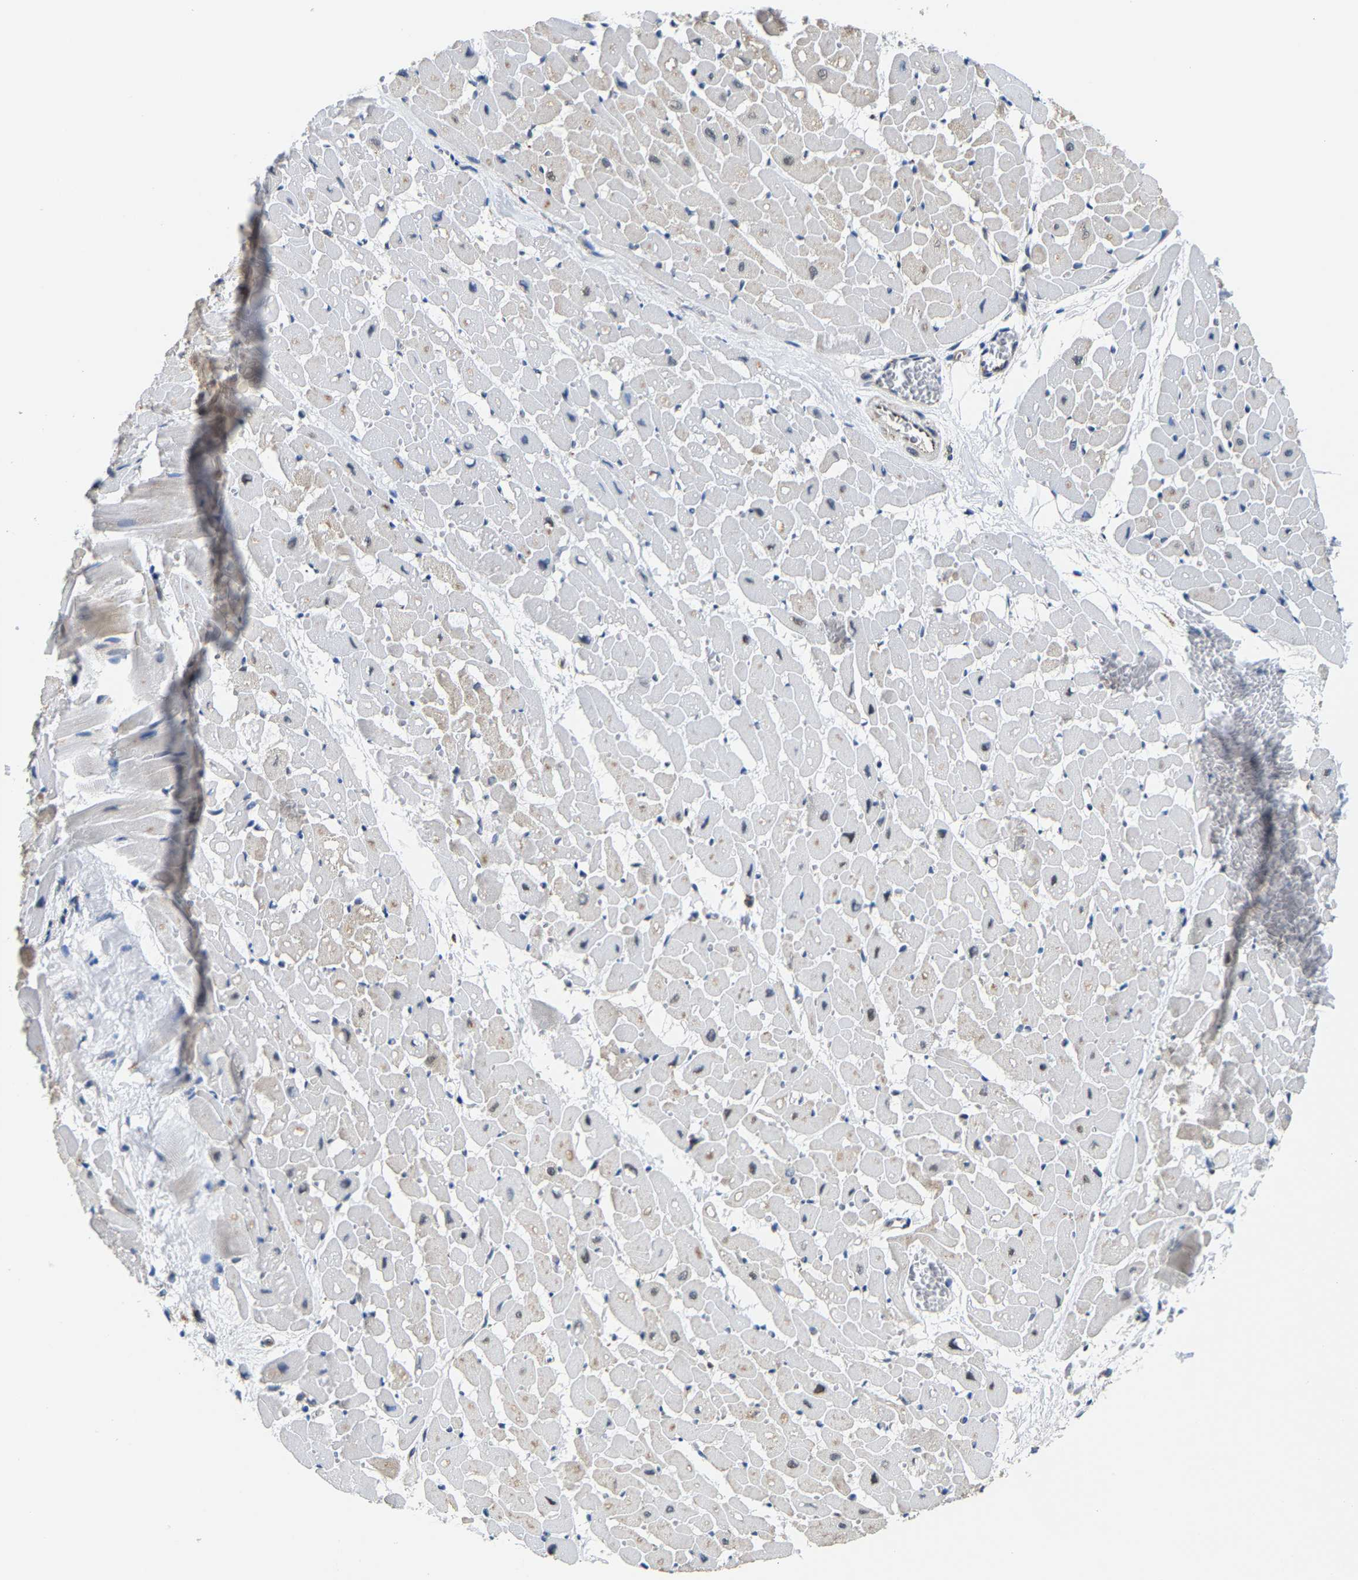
{"staining": {"intensity": "weak", "quantity": "<25%", "location": "cytoplasmic/membranous"}, "tissue": "heart muscle", "cell_type": "Cardiomyocytes", "image_type": "normal", "snomed": [{"axis": "morphology", "description": "Normal tissue, NOS"}, {"axis": "topography", "description": "Heart"}], "caption": "IHC of benign heart muscle displays no staining in cardiomyocytes.", "gene": "GIMAP7", "patient": {"sex": "male", "age": 45}}